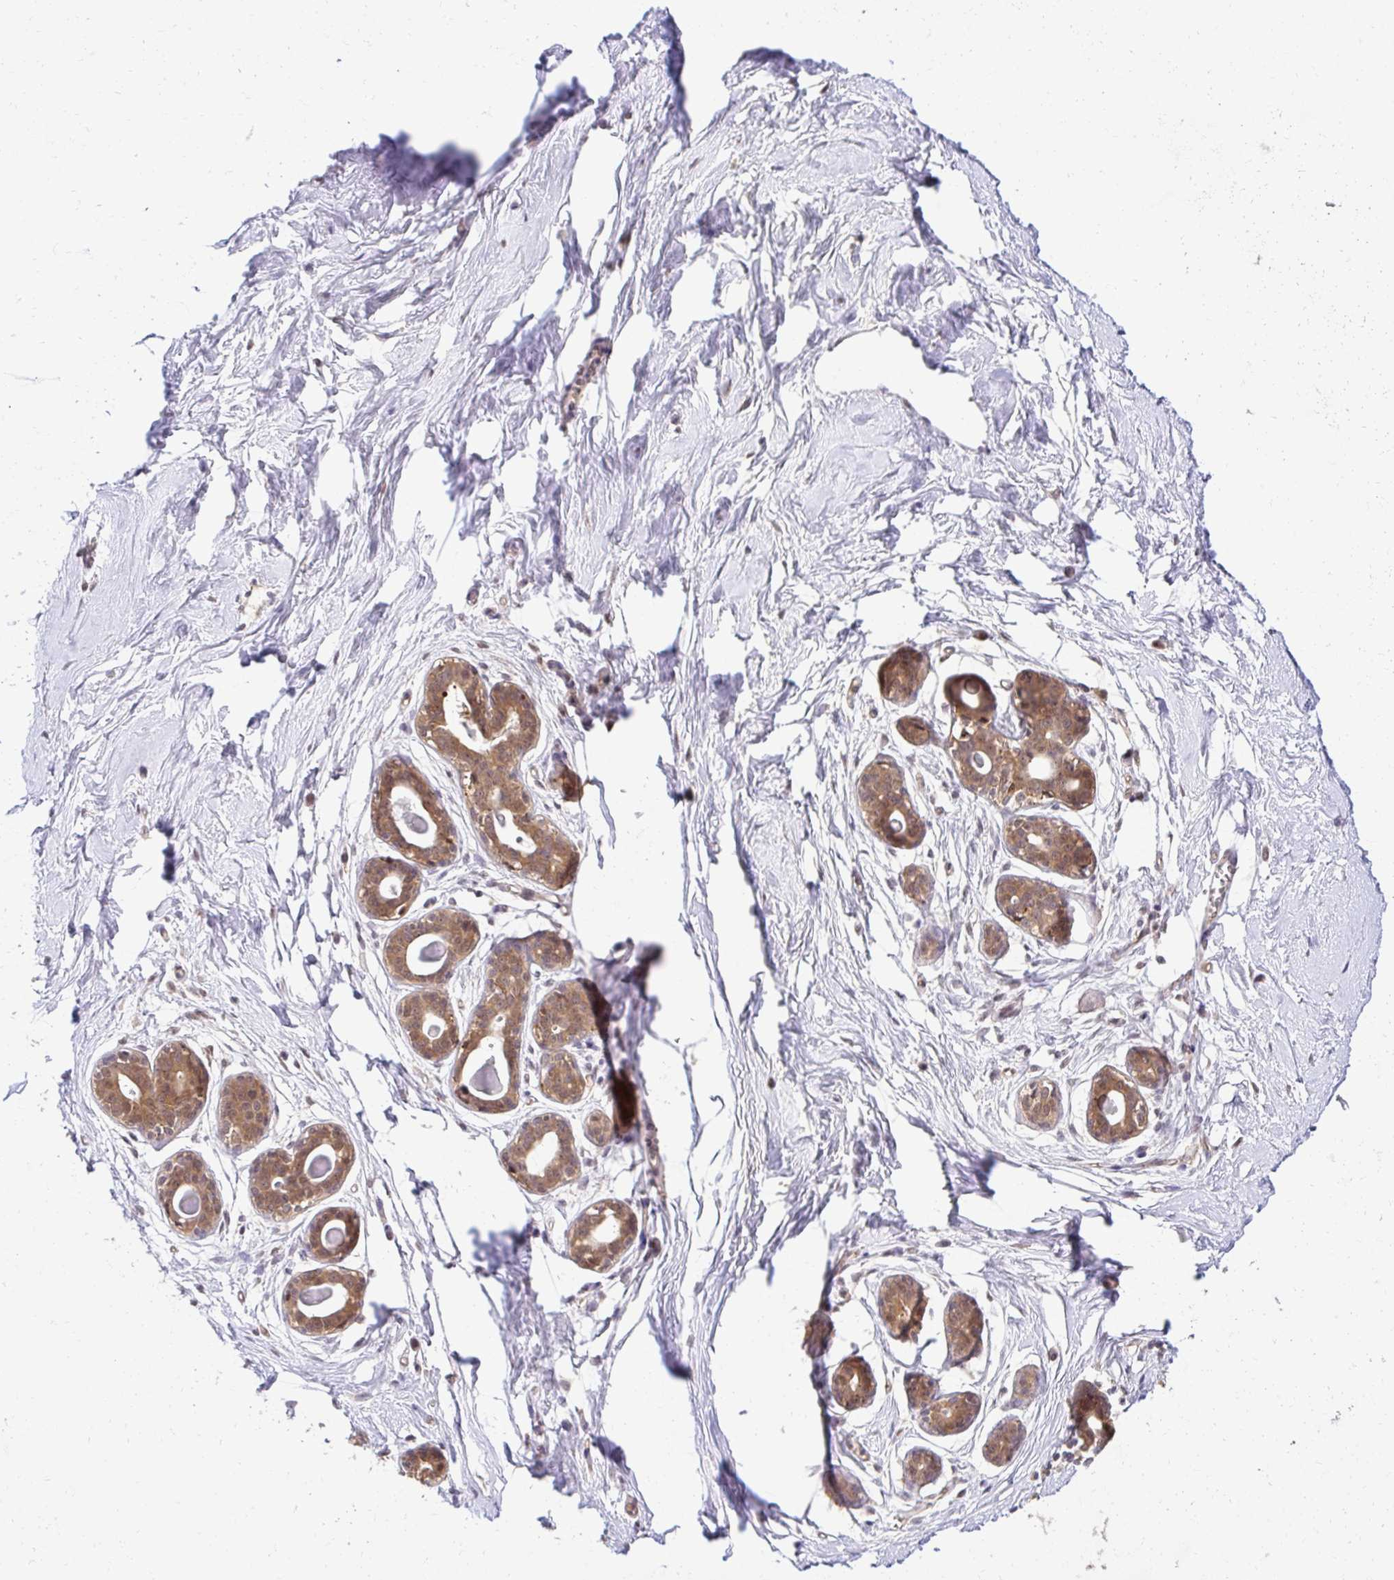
{"staining": {"intensity": "negative", "quantity": "none", "location": "none"}, "tissue": "breast", "cell_type": "Adipocytes", "image_type": "normal", "snomed": [{"axis": "morphology", "description": "Normal tissue, NOS"}, {"axis": "topography", "description": "Breast"}], "caption": "Immunohistochemistry (IHC) micrograph of normal human breast stained for a protein (brown), which displays no staining in adipocytes. The staining was performed using DAB to visualize the protein expression in brown, while the nuclei were stained in blue with hematoxylin (Magnification: 20x).", "gene": "PSMA4", "patient": {"sex": "female", "age": 45}}